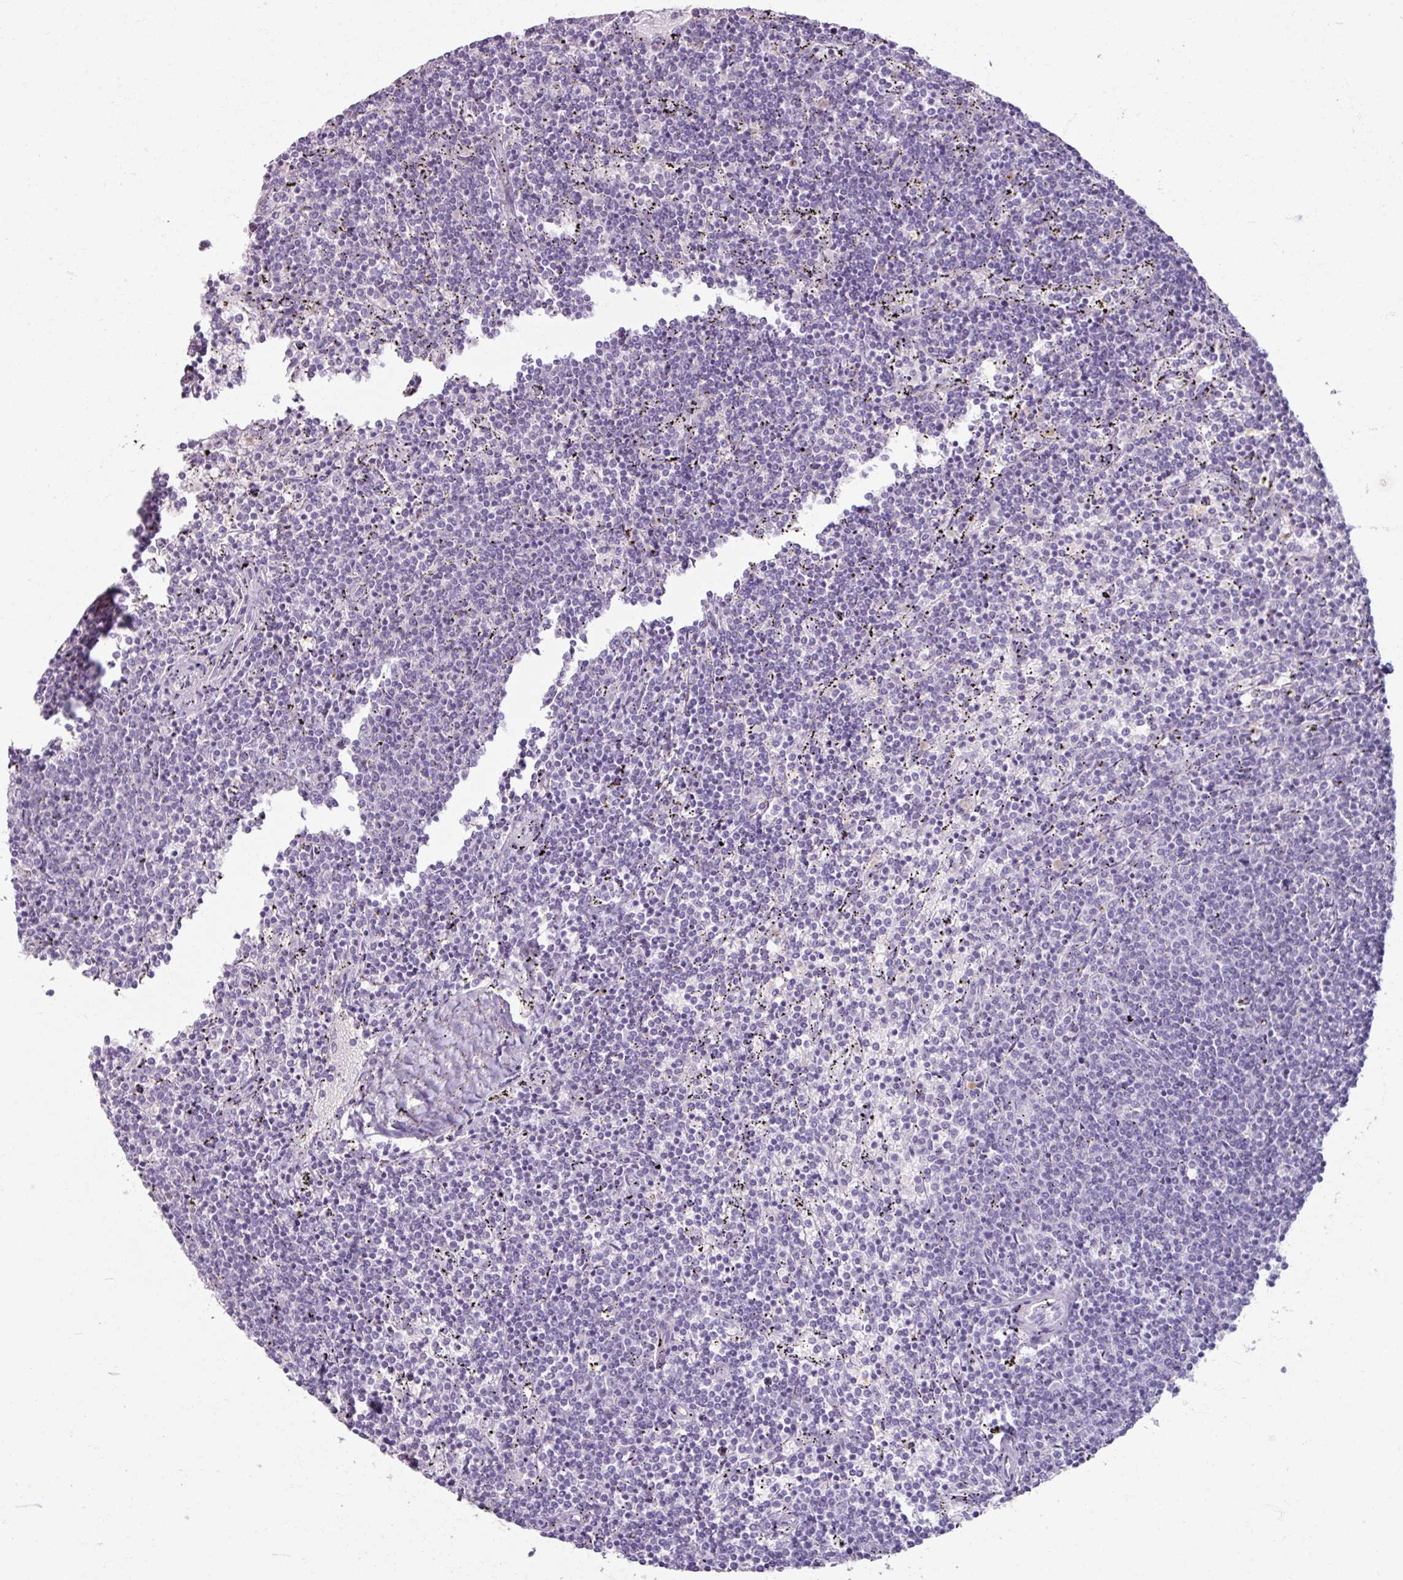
{"staining": {"intensity": "negative", "quantity": "none", "location": "none"}, "tissue": "lymphoma", "cell_type": "Tumor cells", "image_type": "cancer", "snomed": [{"axis": "morphology", "description": "Malignant lymphoma, non-Hodgkin's type, Low grade"}, {"axis": "topography", "description": "Spleen"}], "caption": "The micrograph exhibits no staining of tumor cells in lymphoma.", "gene": "ARG1", "patient": {"sex": "female", "age": 50}}